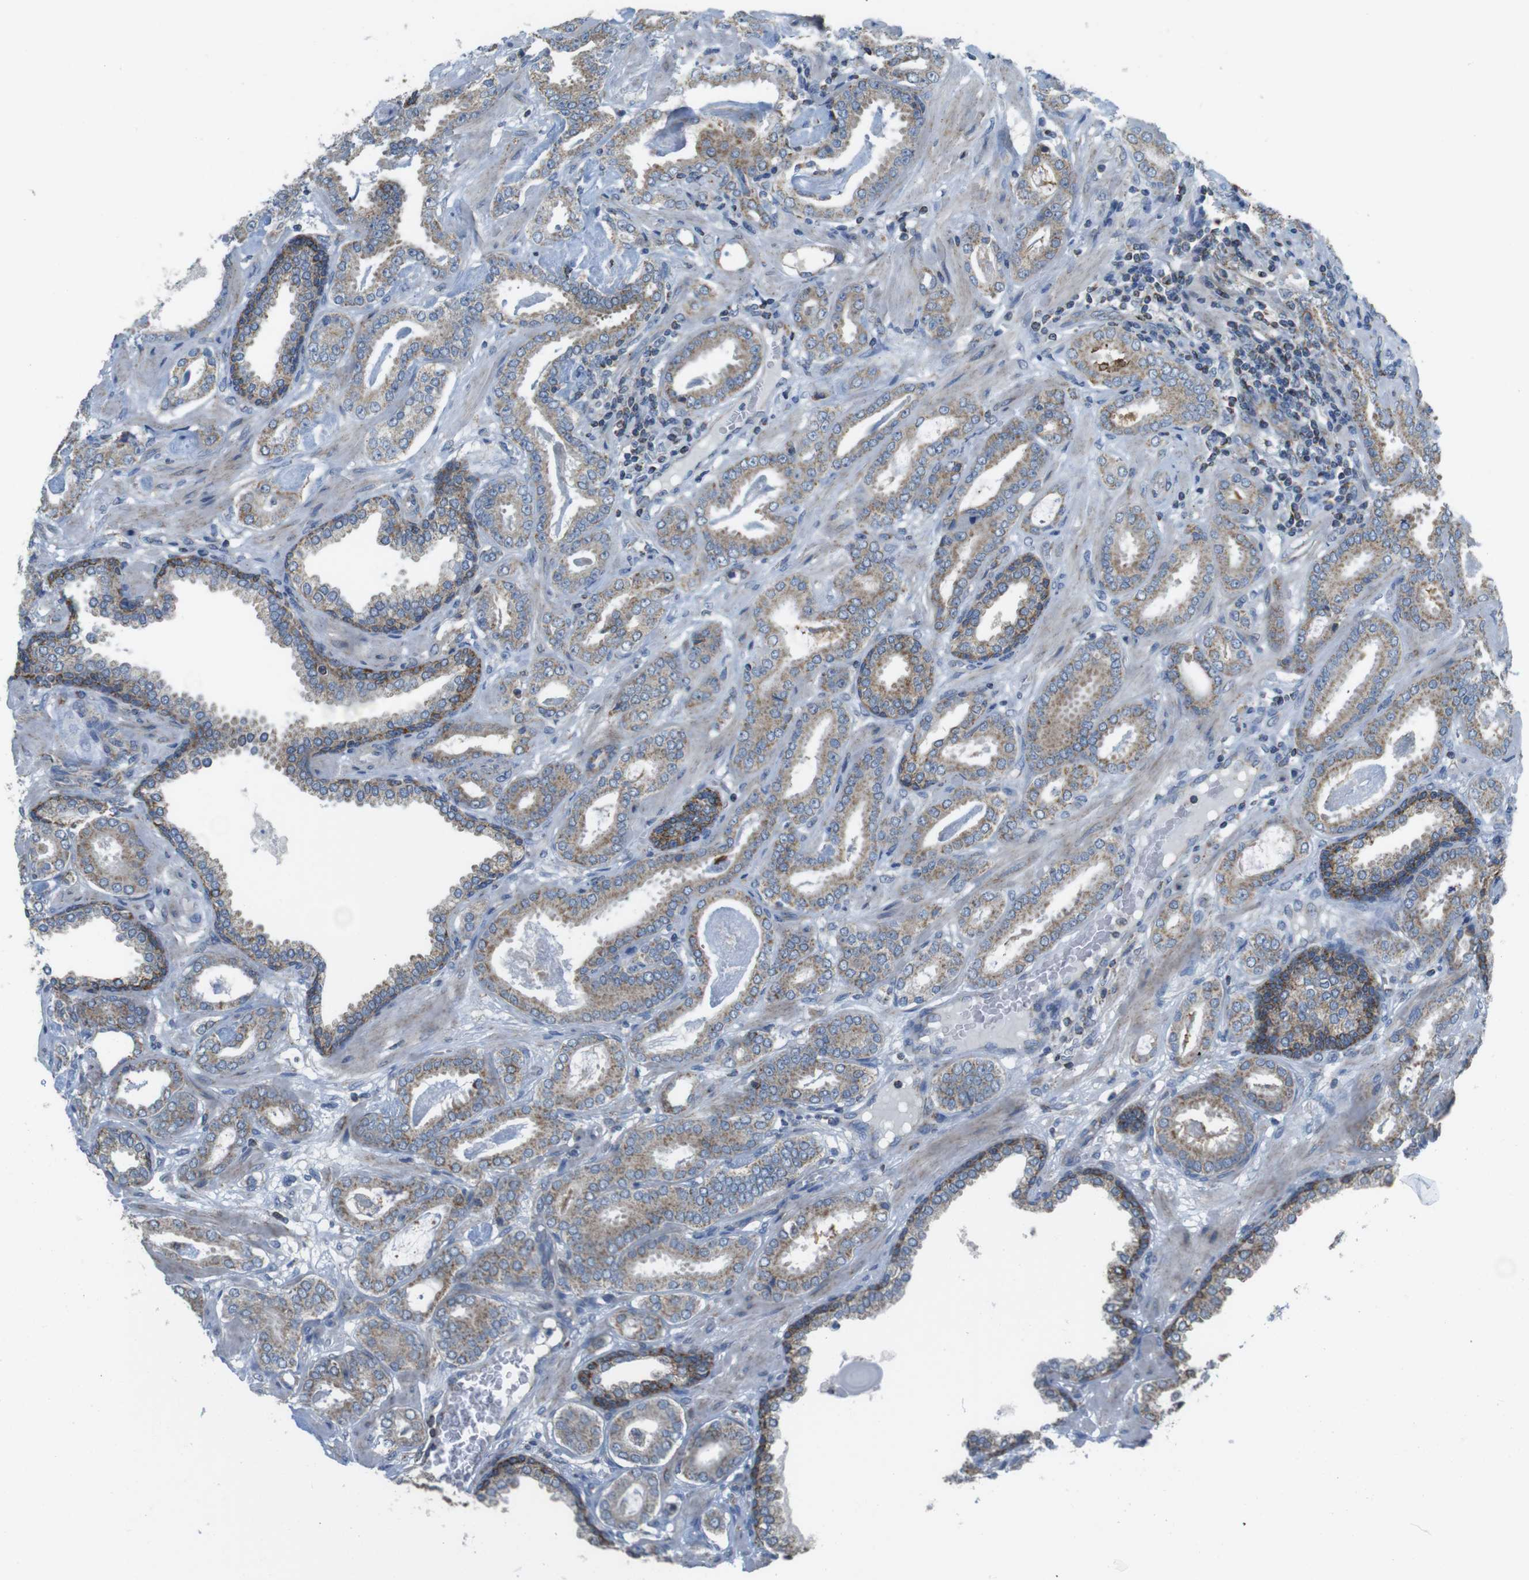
{"staining": {"intensity": "weak", "quantity": ">75%", "location": "cytoplasmic/membranous"}, "tissue": "prostate cancer", "cell_type": "Tumor cells", "image_type": "cancer", "snomed": [{"axis": "morphology", "description": "Adenocarcinoma, Low grade"}, {"axis": "topography", "description": "Prostate"}], "caption": "Immunohistochemical staining of human prostate cancer (low-grade adenocarcinoma) exhibits low levels of weak cytoplasmic/membranous staining in about >75% of tumor cells.", "gene": "GRIK2", "patient": {"sex": "male", "age": 53}}